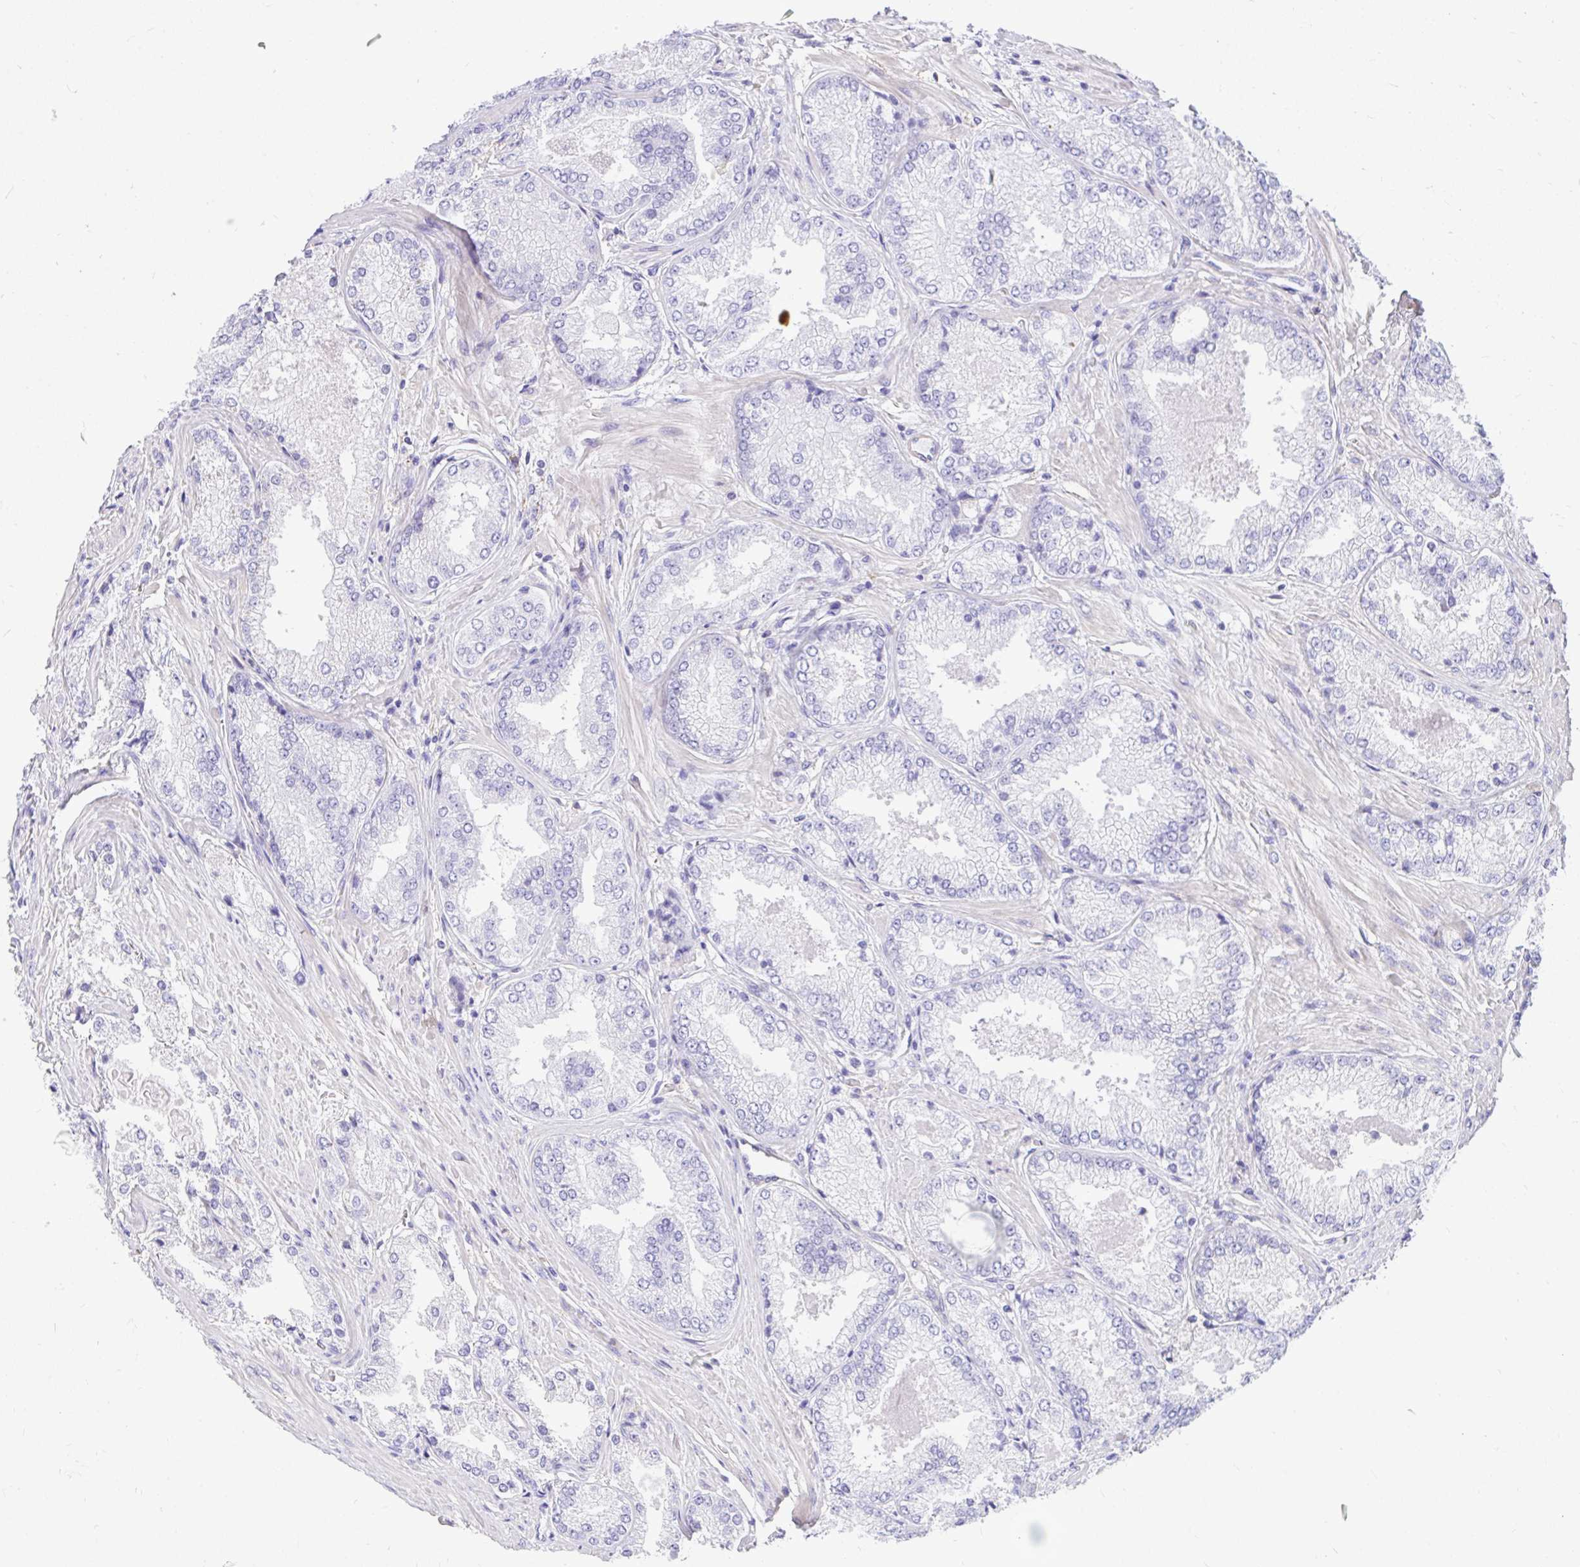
{"staining": {"intensity": "negative", "quantity": "none", "location": "none"}, "tissue": "prostate cancer", "cell_type": "Tumor cells", "image_type": "cancer", "snomed": [{"axis": "morphology", "description": "Adenocarcinoma, Low grade"}, {"axis": "topography", "description": "Prostate"}], "caption": "Immunohistochemistry (IHC) photomicrograph of prostate cancer (low-grade adenocarcinoma) stained for a protein (brown), which displays no expression in tumor cells.", "gene": "TLR7", "patient": {"sex": "male", "age": 68}}